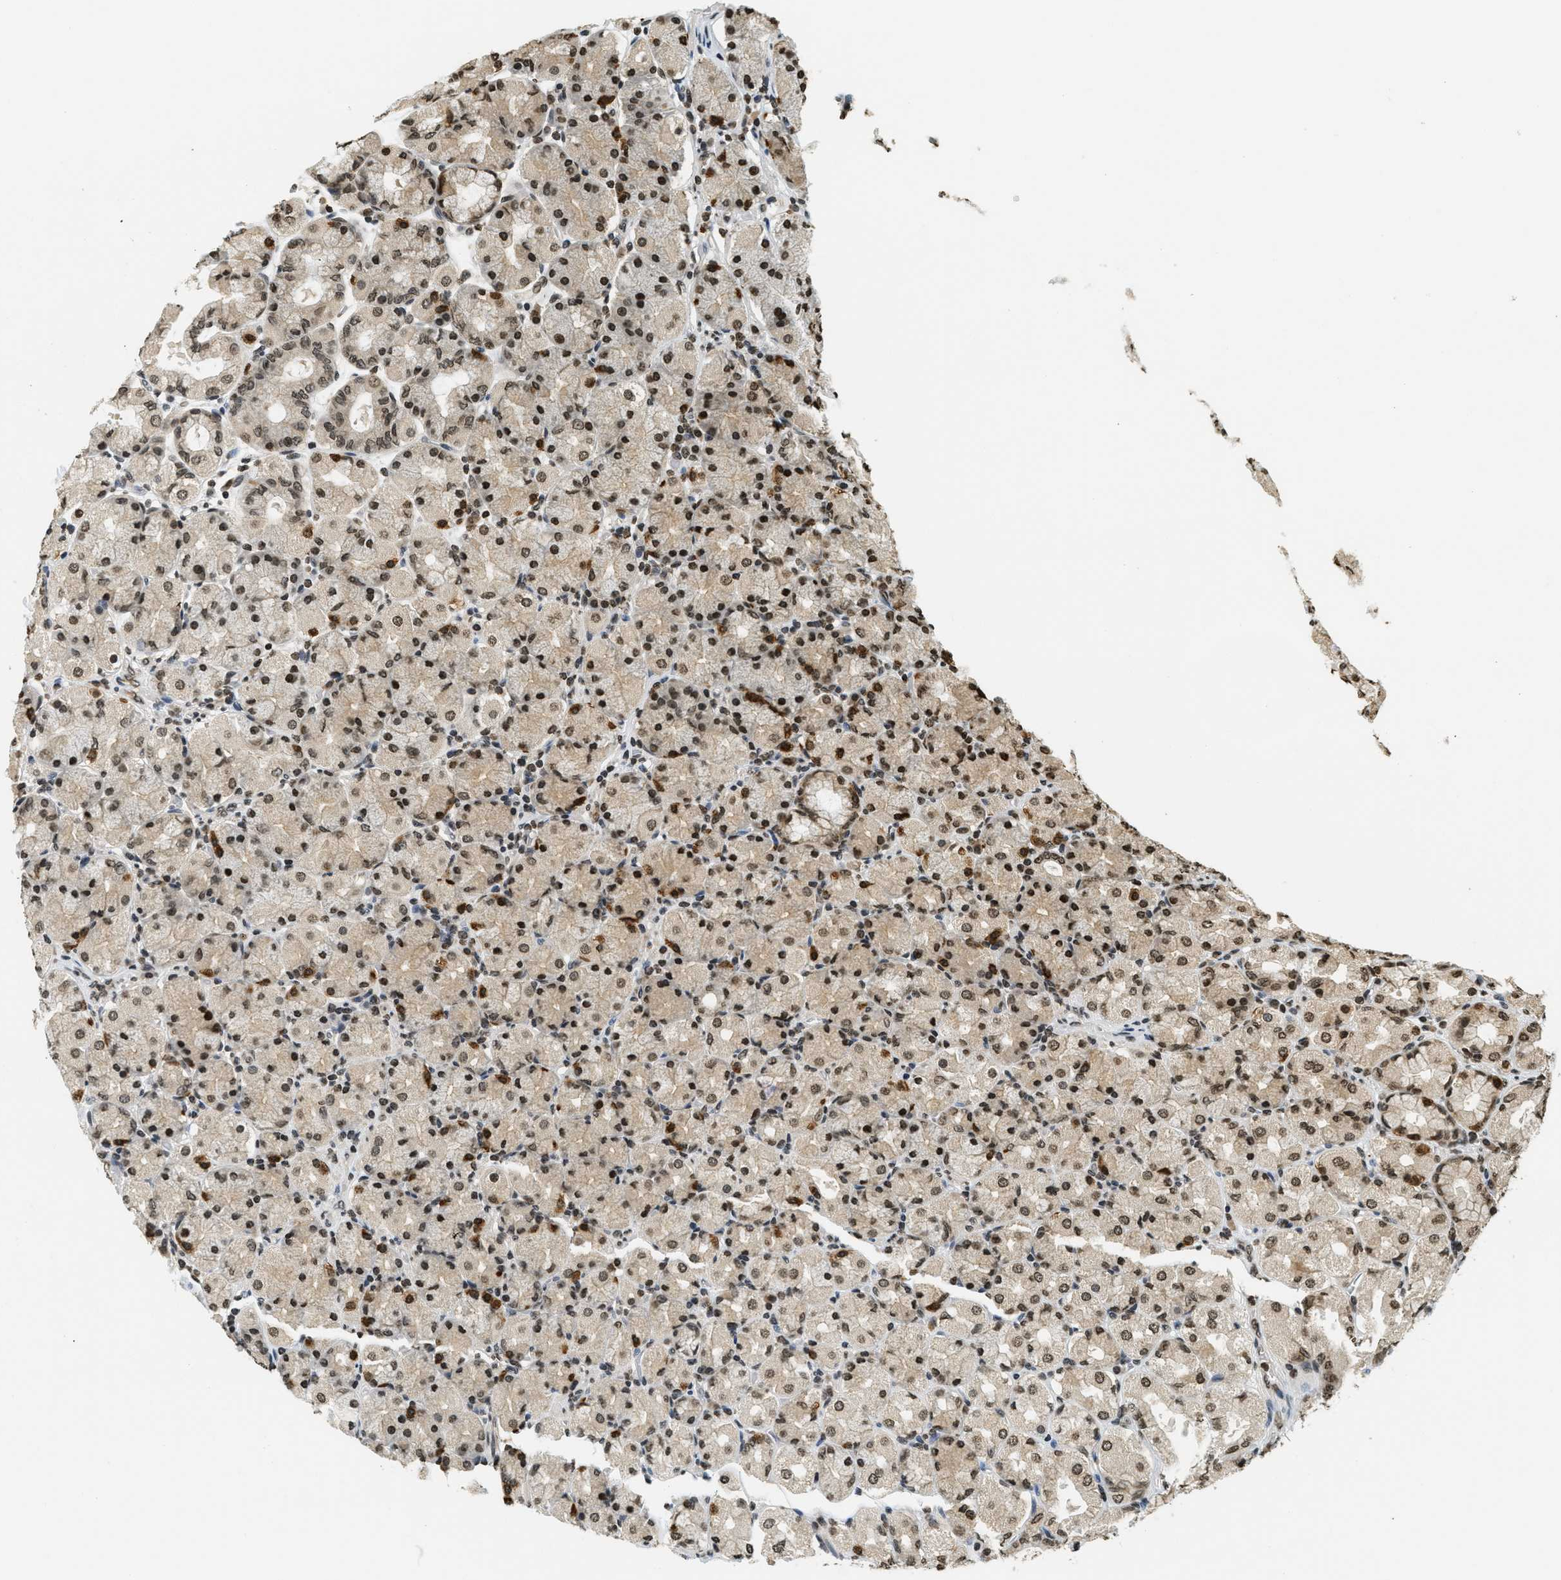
{"staining": {"intensity": "moderate", "quantity": ">75%", "location": "nuclear"}, "tissue": "stomach", "cell_type": "Glandular cells", "image_type": "normal", "snomed": [{"axis": "morphology", "description": "Normal tissue, NOS"}, {"axis": "topography", "description": "Stomach, upper"}], "caption": "Immunohistochemical staining of unremarkable stomach demonstrates moderate nuclear protein staining in approximately >75% of glandular cells. (Brightfield microscopy of DAB IHC at high magnification).", "gene": "LDB2", "patient": {"sex": "male", "age": 68}}